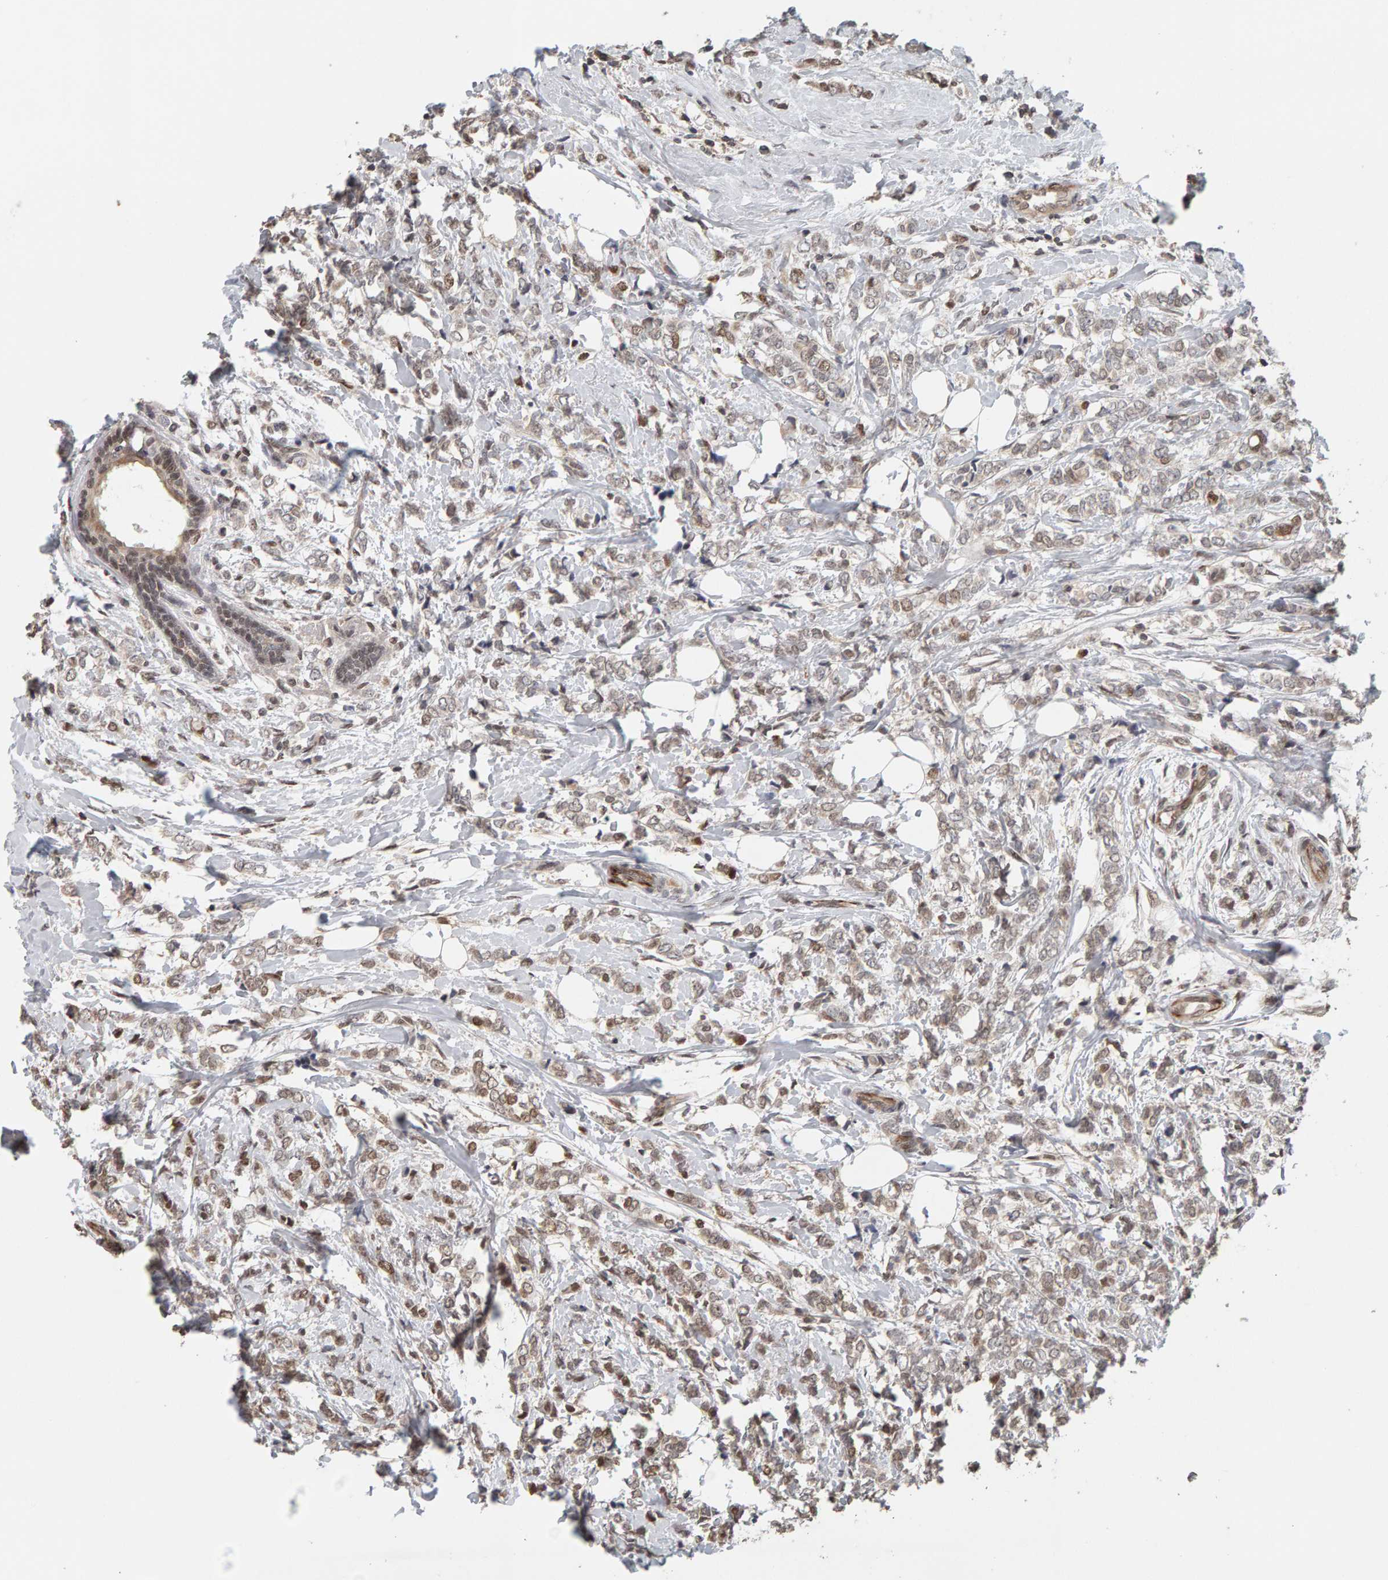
{"staining": {"intensity": "weak", "quantity": "25%-75%", "location": "nuclear"}, "tissue": "breast cancer", "cell_type": "Tumor cells", "image_type": "cancer", "snomed": [{"axis": "morphology", "description": "Normal tissue, NOS"}, {"axis": "morphology", "description": "Lobular carcinoma"}, {"axis": "topography", "description": "Breast"}], "caption": "Tumor cells display weak nuclear expression in approximately 25%-75% of cells in breast cancer (lobular carcinoma). The staining was performed using DAB (3,3'-diaminobenzidine), with brown indicating positive protein expression. Nuclei are stained blue with hematoxylin.", "gene": "TEFM", "patient": {"sex": "female", "age": 47}}